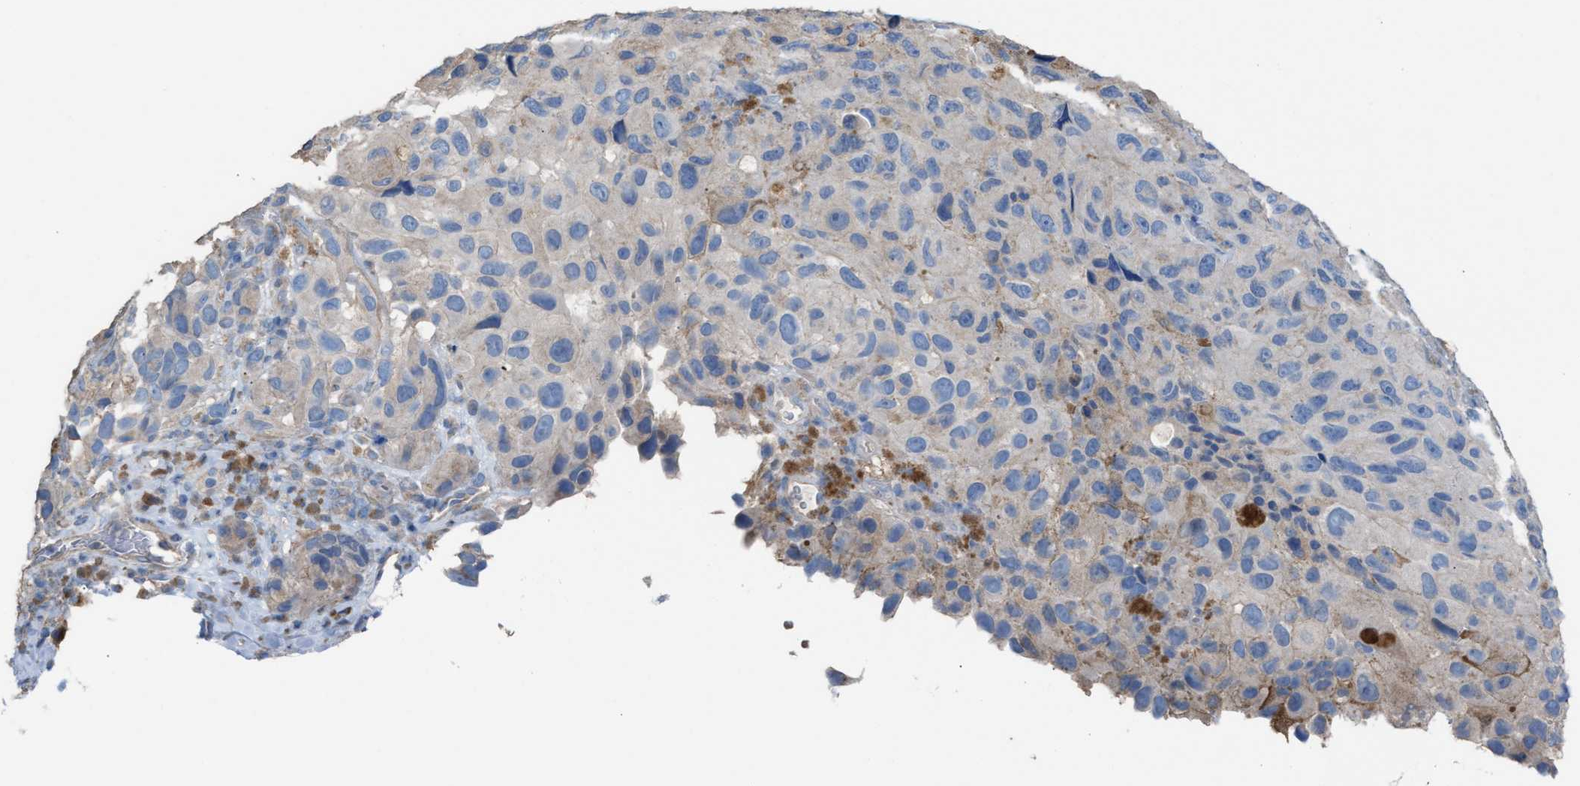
{"staining": {"intensity": "negative", "quantity": "none", "location": "none"}, "tissue": "melanoma", "cell_type": "Tumor cells", "image_type": "cancer", "snomed": [{"axis": "morphology", "description": "Malignant melanoma, NOS"}, {"axis": "topography", "description": "Skin"}], "caption": "Malignant melanoma was stained to show a protein in brown. There is no significant staining in tumor cells.", "gene": "NQO2", "patient": {"sex": "female", "age": 73}}